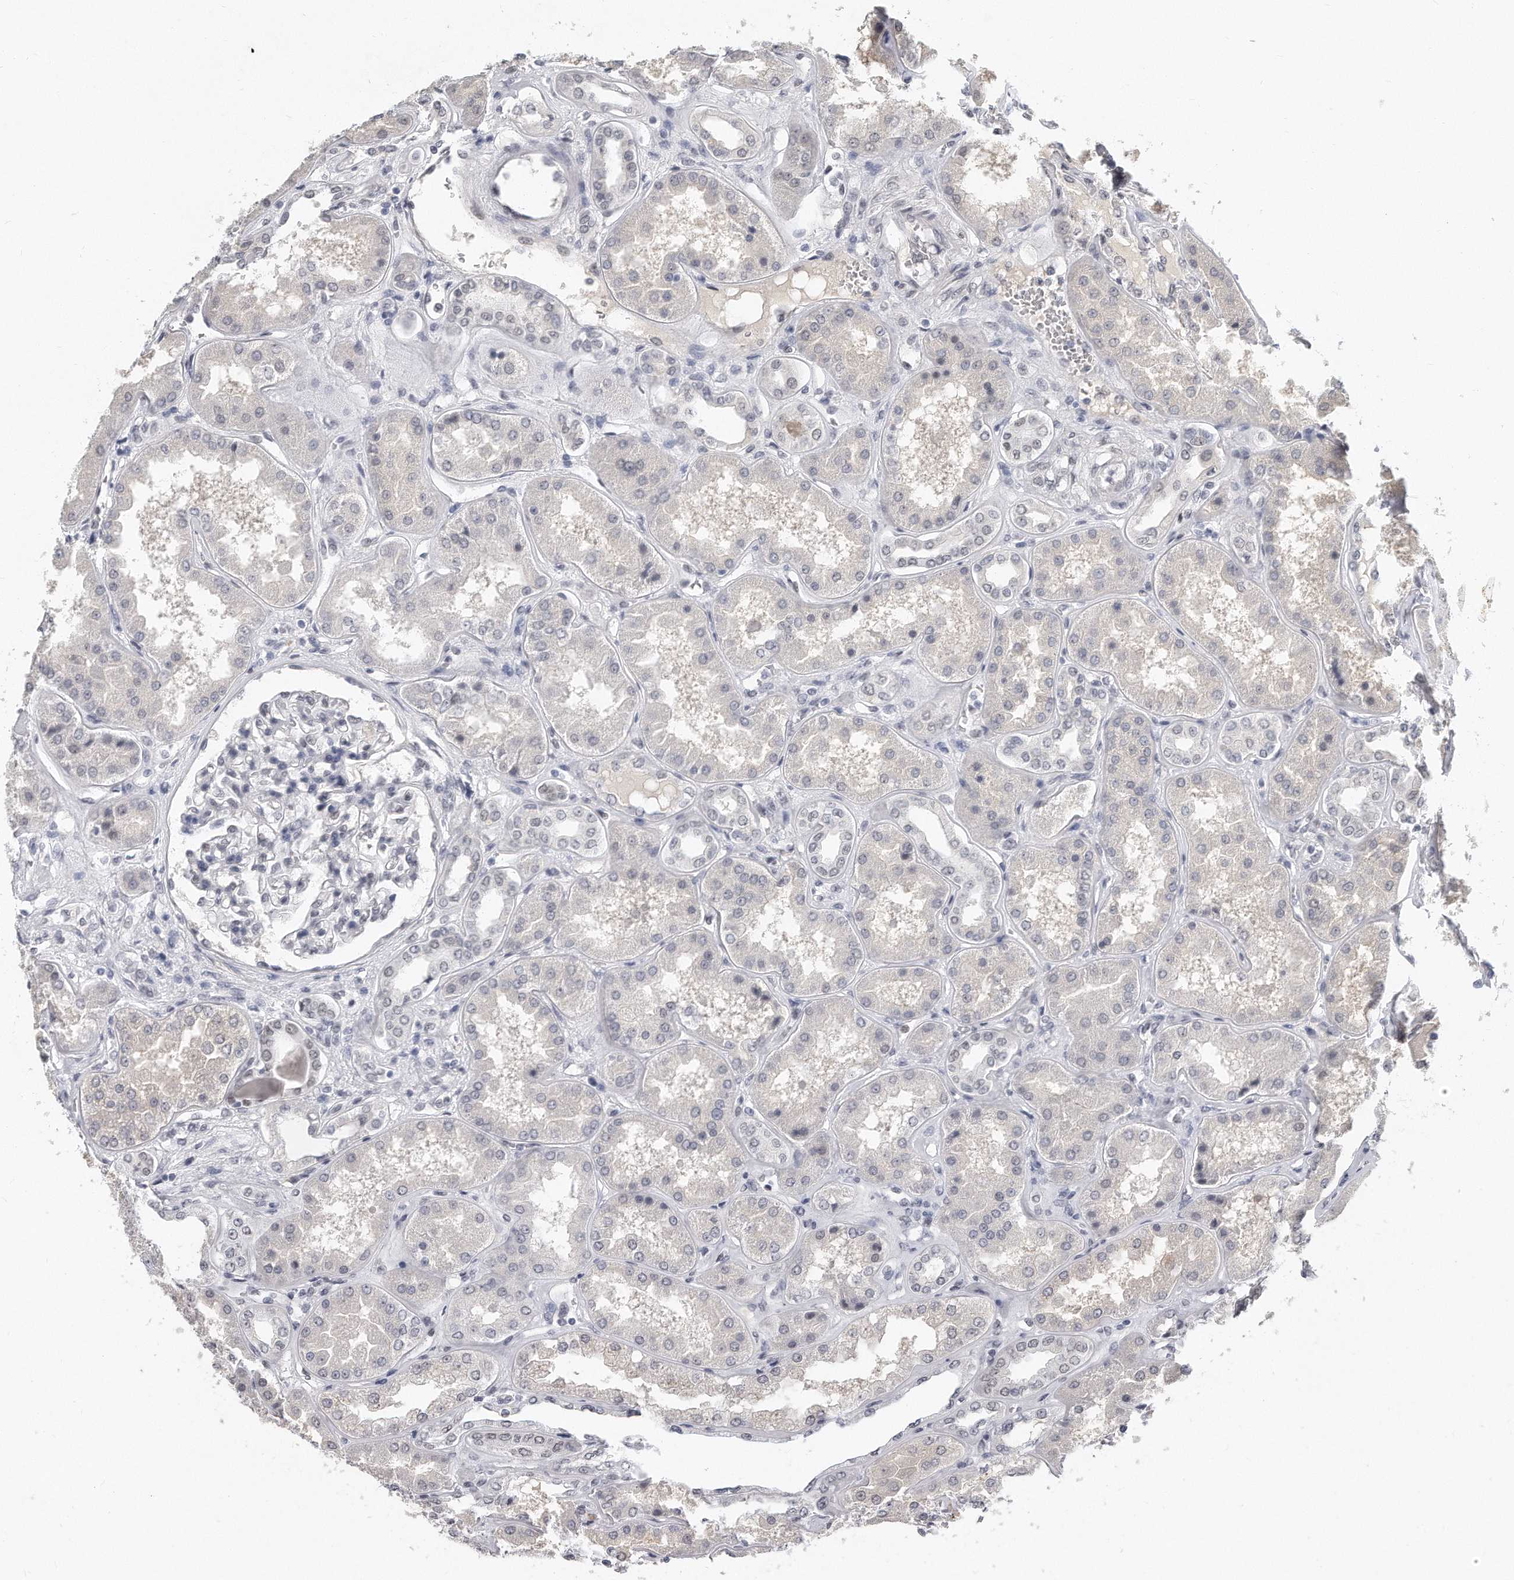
{"staining": {"intensity": "negative", "quantity": "none", "location": "none"}, "tissue": "kidney", "cell_type": "Cells in glomeruli", "image_type": "normal", "snomed": [{"axis": "morphology", "description": "Normal tissue, NOS"}, {"axis": "topography", "description": "Kidney"}], "caption": "DAB immunohistochemical staining of benign kidney demonstrates no significant staining in cells in glomeruli.", "gene": "CTBP2", "patient": {"sex": "female", "age": 56}}